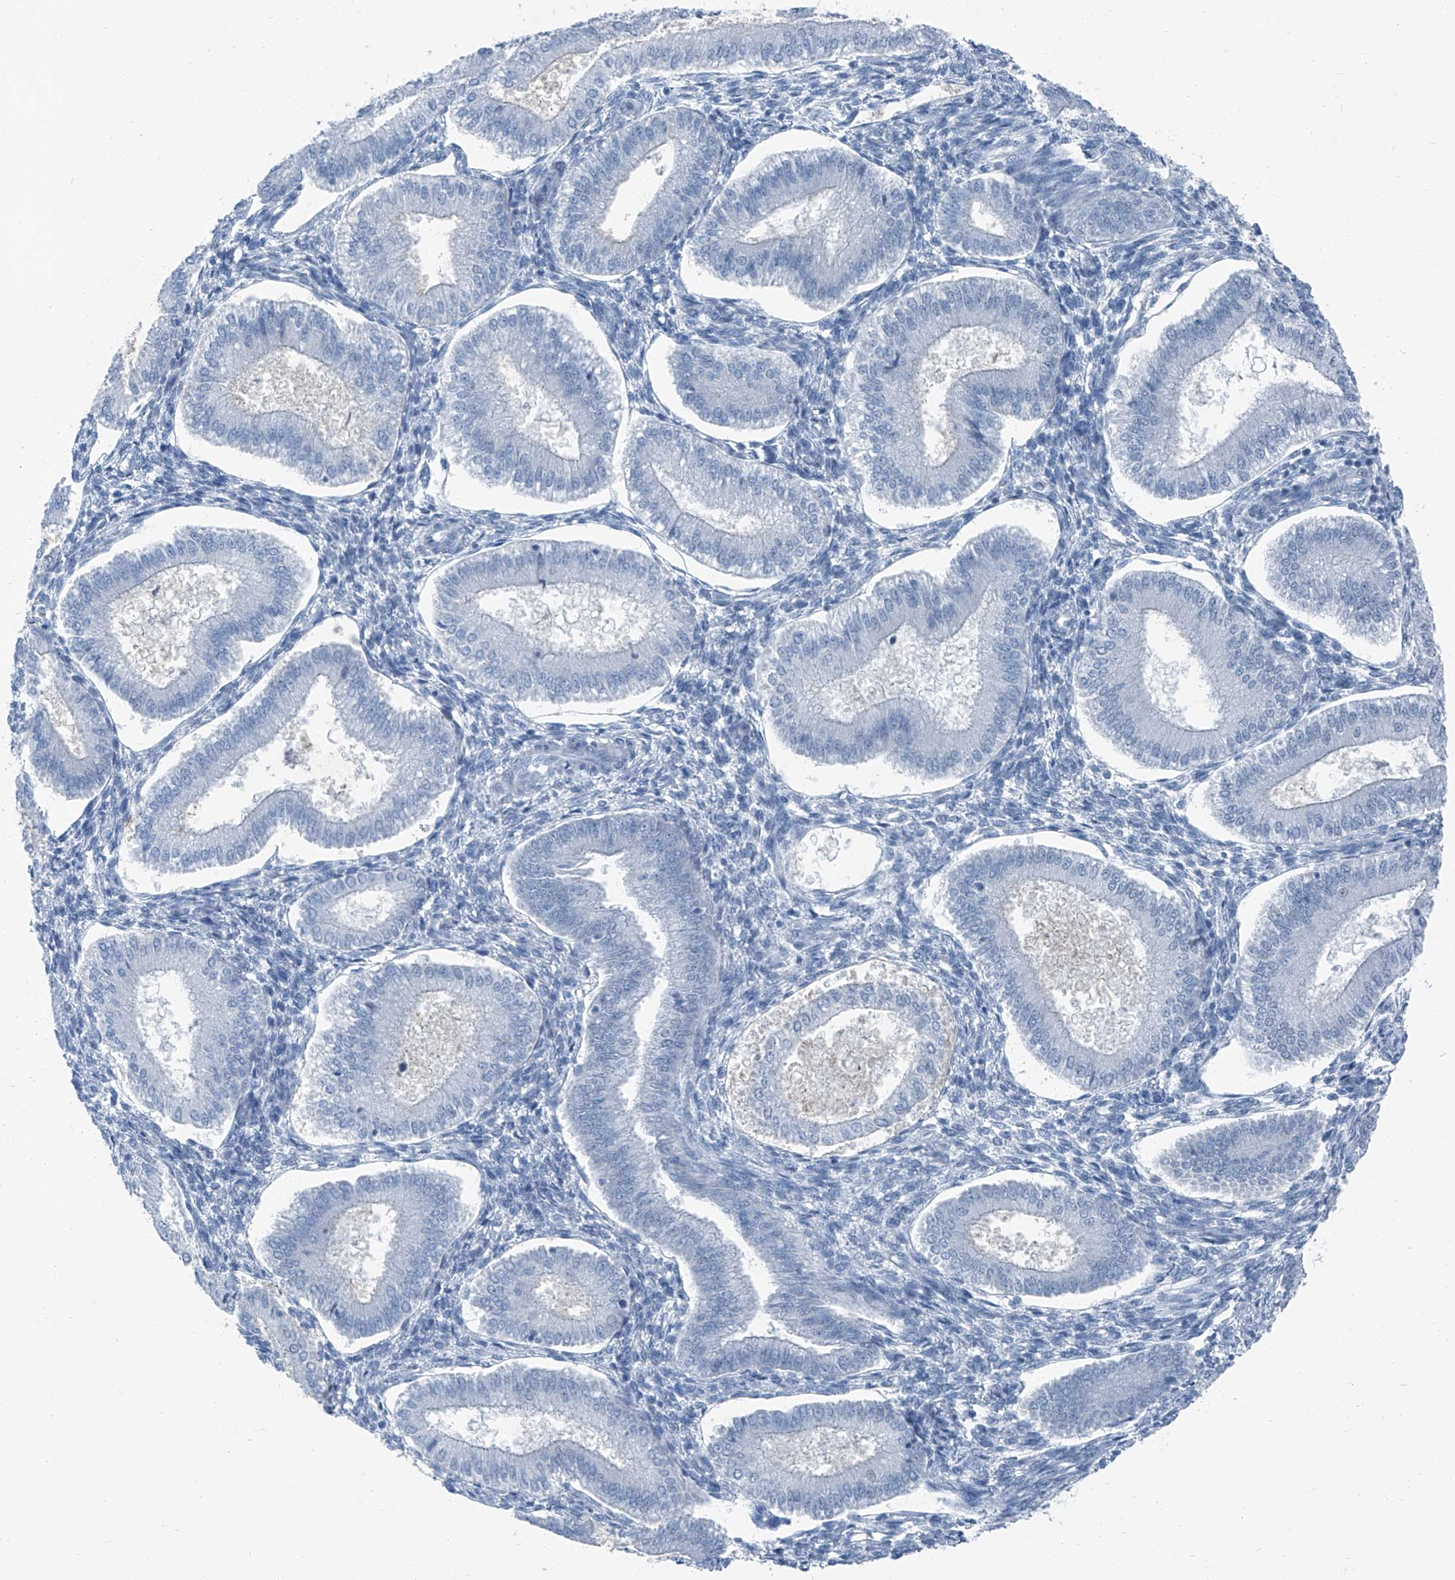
{"staining": {"intensity": "negative", "quantity": "none", "location": "none"}, "tissue": "endometrium", "cell_type": "Cells in endometrial stroma", "image_type": "normal", "snomed": [{"axis": "morphology", "description": "Normal tissue, NOS"}, {"axis": "topography", "description": "Endometrium"}], "caption": "Photomicrograph shows no significant protein positivity in cells in endometrial stroma of benign endometrium. The staining is performed using DAB brown chromogen with nuclei counter-stained in using hematoxylin.", "gene": "RGN", "patient": {"sex": "female", "age": 39}}